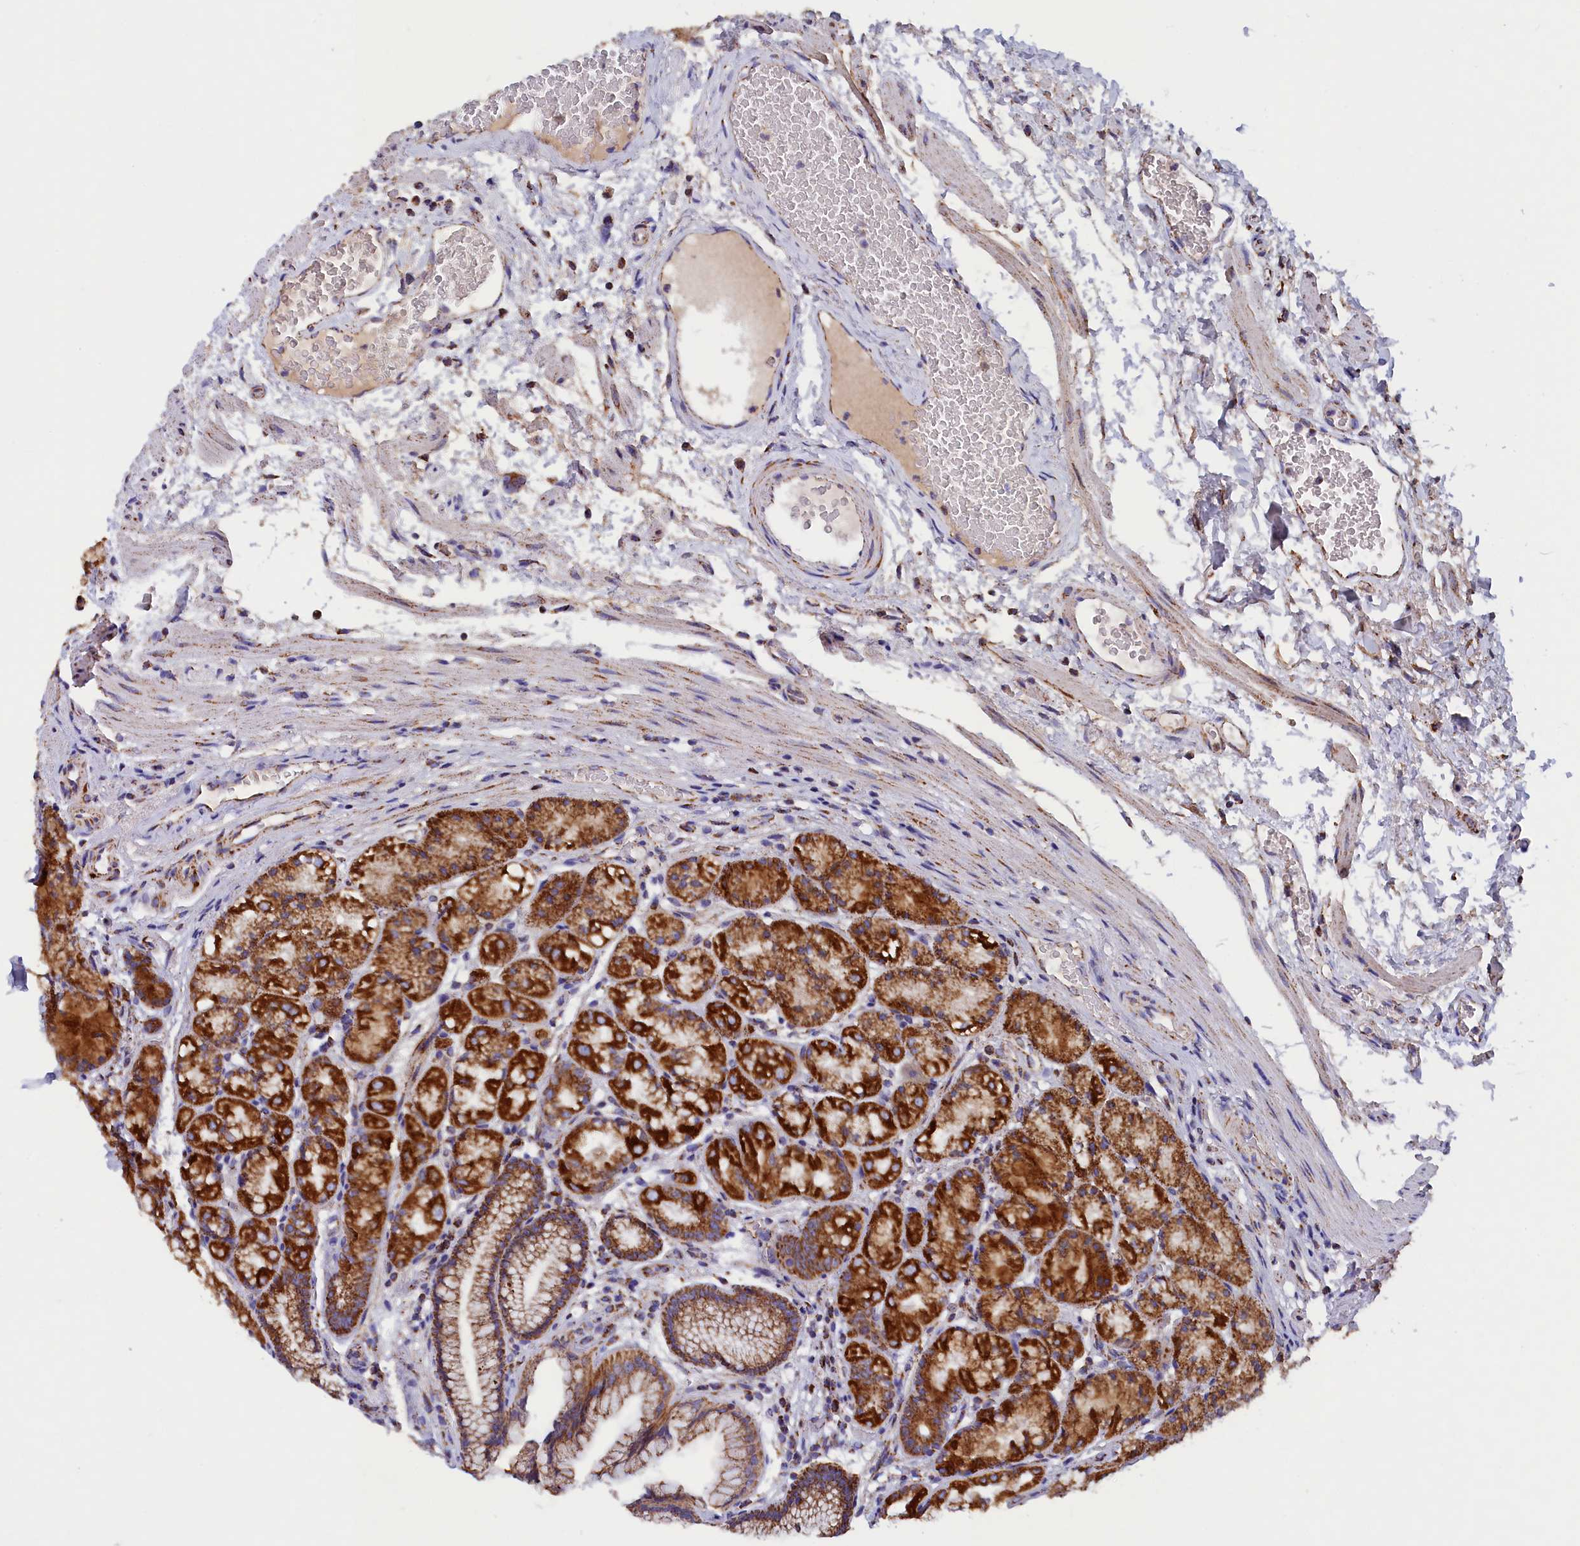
{"staining": {"intensity": "strong", "quantity": ">75%", "location": "cytoplasmic/membranous"}, "tissue": "stomach", "cell_type": "Glandular cells", "image_type": "normal", "snomed": [{"axis": "morphology", "description": "Normal tissue, NOS"}, {"axis": "topography", "description": "Stomach"}], "caption": "A high-resolution histopathology image shows immunohistochemistry (IHC) staining of benign stomach, which reveals strong cytoplasmic/membranous expression in approximately >75% of glandular cells. Using DAB (3,3'-diaminobenzidine) (brown) and hematoxylin (blue) stains, captured at high magnification using brightfield microscopy.", "gene": "SLC39A3", "patient": {"sex": "male", "age": 63}}